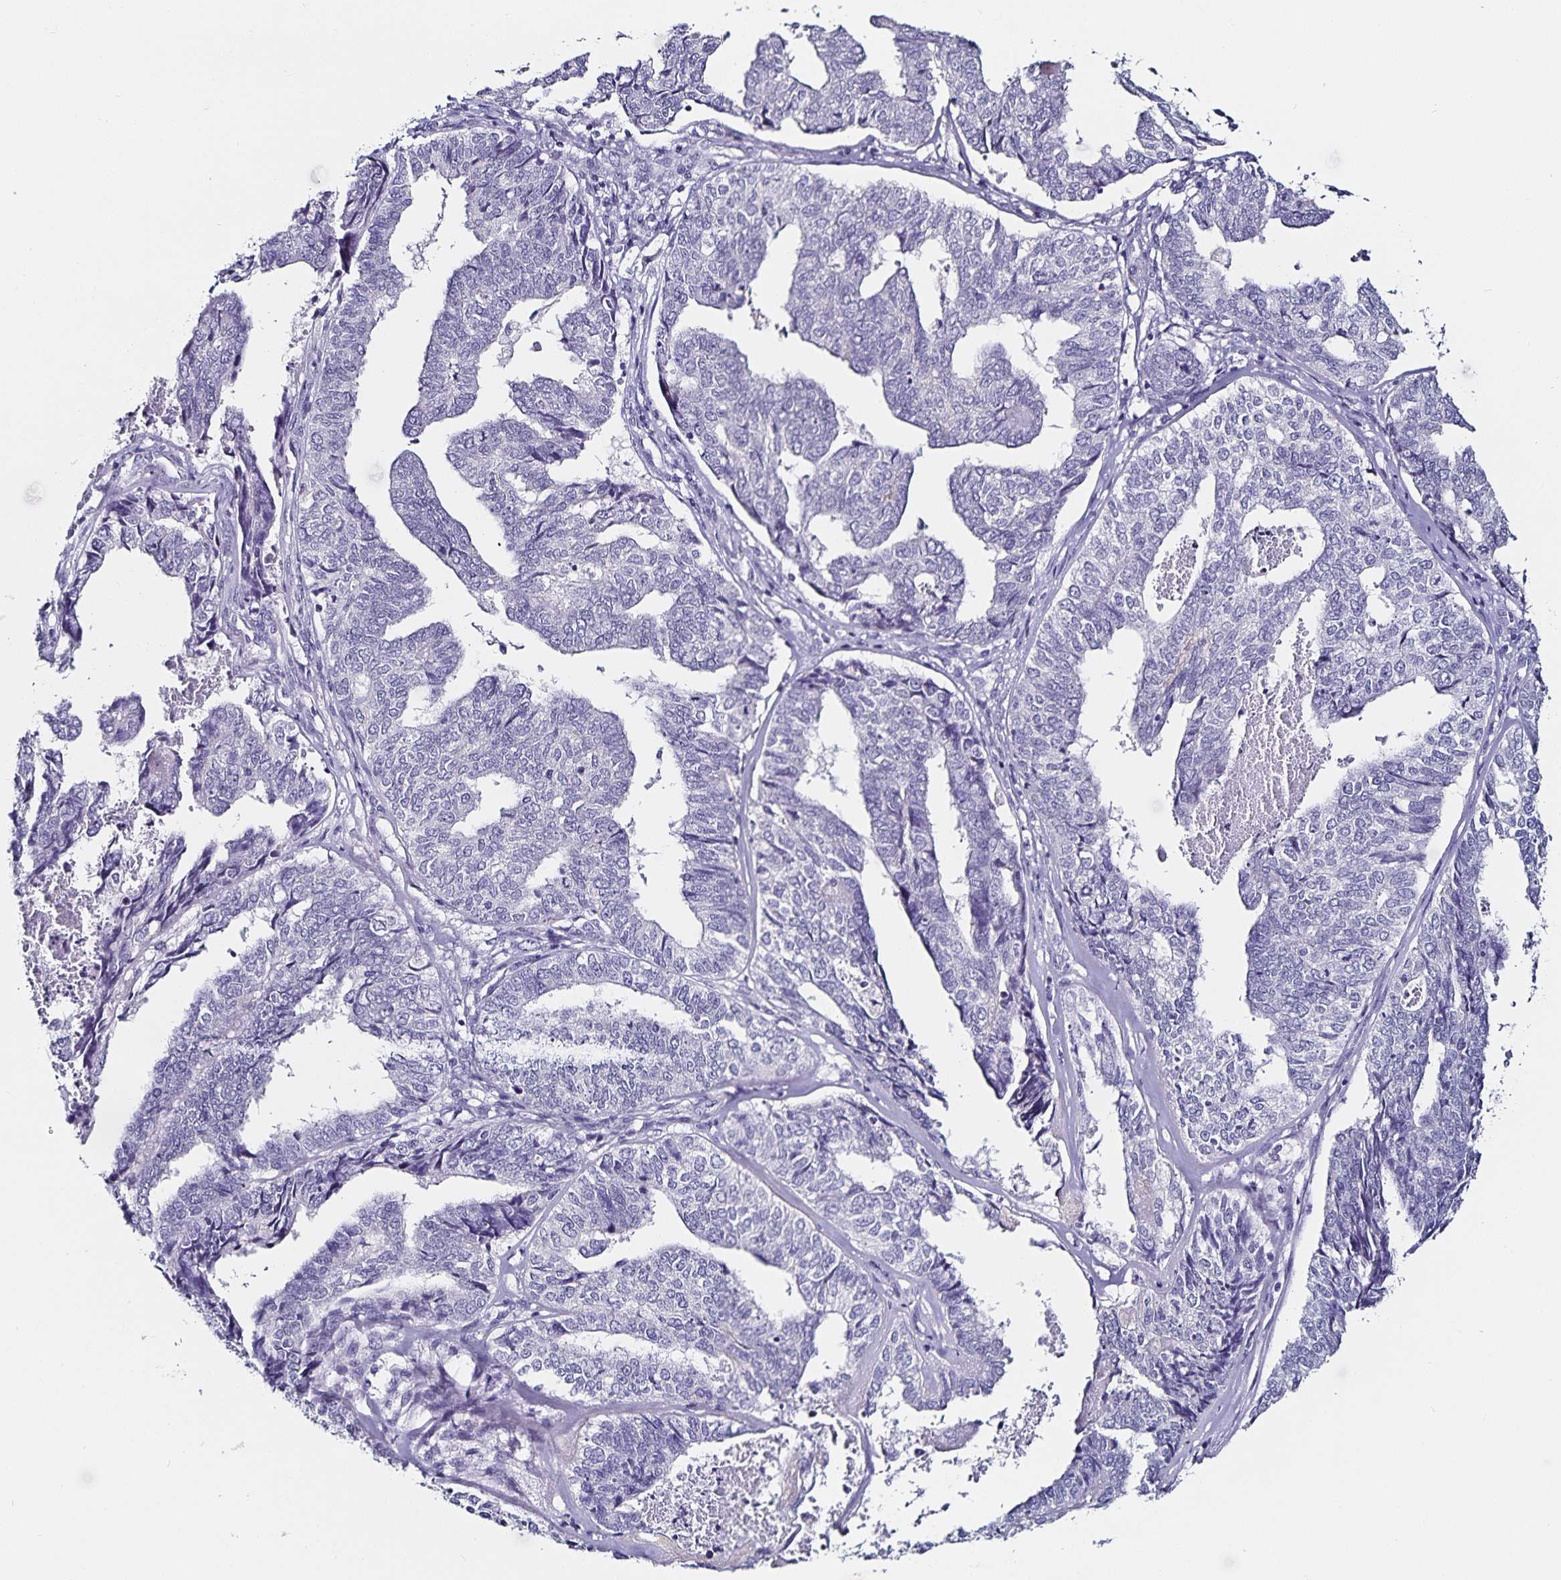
{"staining": {"intensity": "negative", "quantity": "none", "location": "none"}, "tissue": "endometrial cancer", "cell_type": "Tumor cells", "image_type": "cancer", "snomed": [{"axis": "morphology", "description": "Adenocarcinoma, NOS"}, {"axis": "topography", "description": "Endometrium"}], "caption": "This is an immunohistochemistry photomicrograph of human adenocarcinoma (endometrial). There is no staining in tumor cells.", "gene": "TSPAN7", "patient": {"sex": "female", "age": 73}}